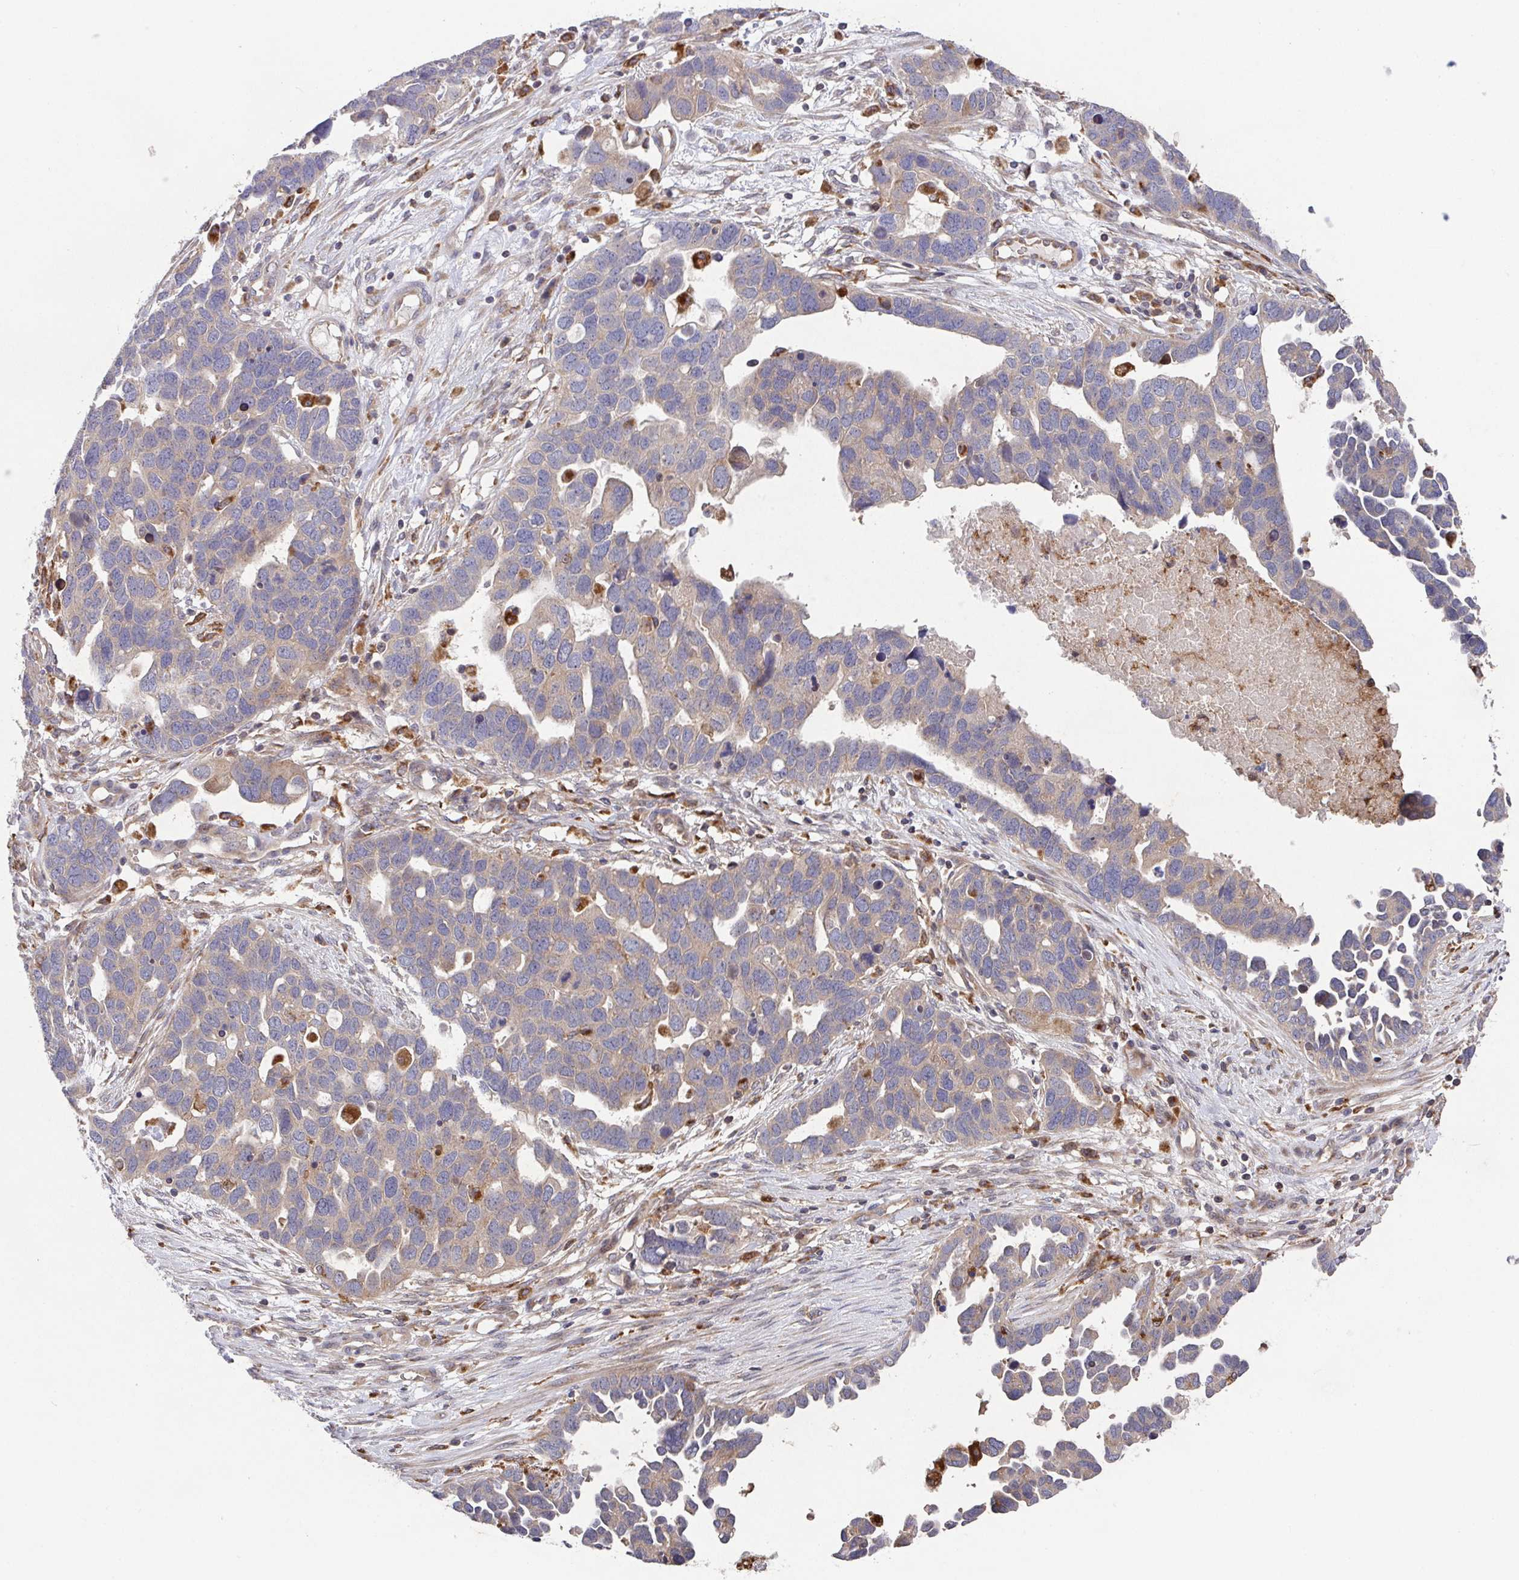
{"staining": {"intensity": "weak", "quantity": "25%-75%", "location": "cytoplasmic/membranous"}, "tissue": "ovarian cancer", "cell_type": "Tumor cells", "image_type": "cancer", "snomed": [{"axis": "morphology", "description": "Cystadenocarcinoma, serous, NOS"}, {"axis": "topography", "description": "Ovary"}], "caption": "The immunohistochemical stain labels weak cytoplasmic/membranous staining in tumor cells of ovarian cancer (serous cystadenocarcinoma) tissue. The protein is shown in brown color, while the nuclei are stained blue.", "gene": "TRIM14", "patient": {"sex": "female", "age": 54}}